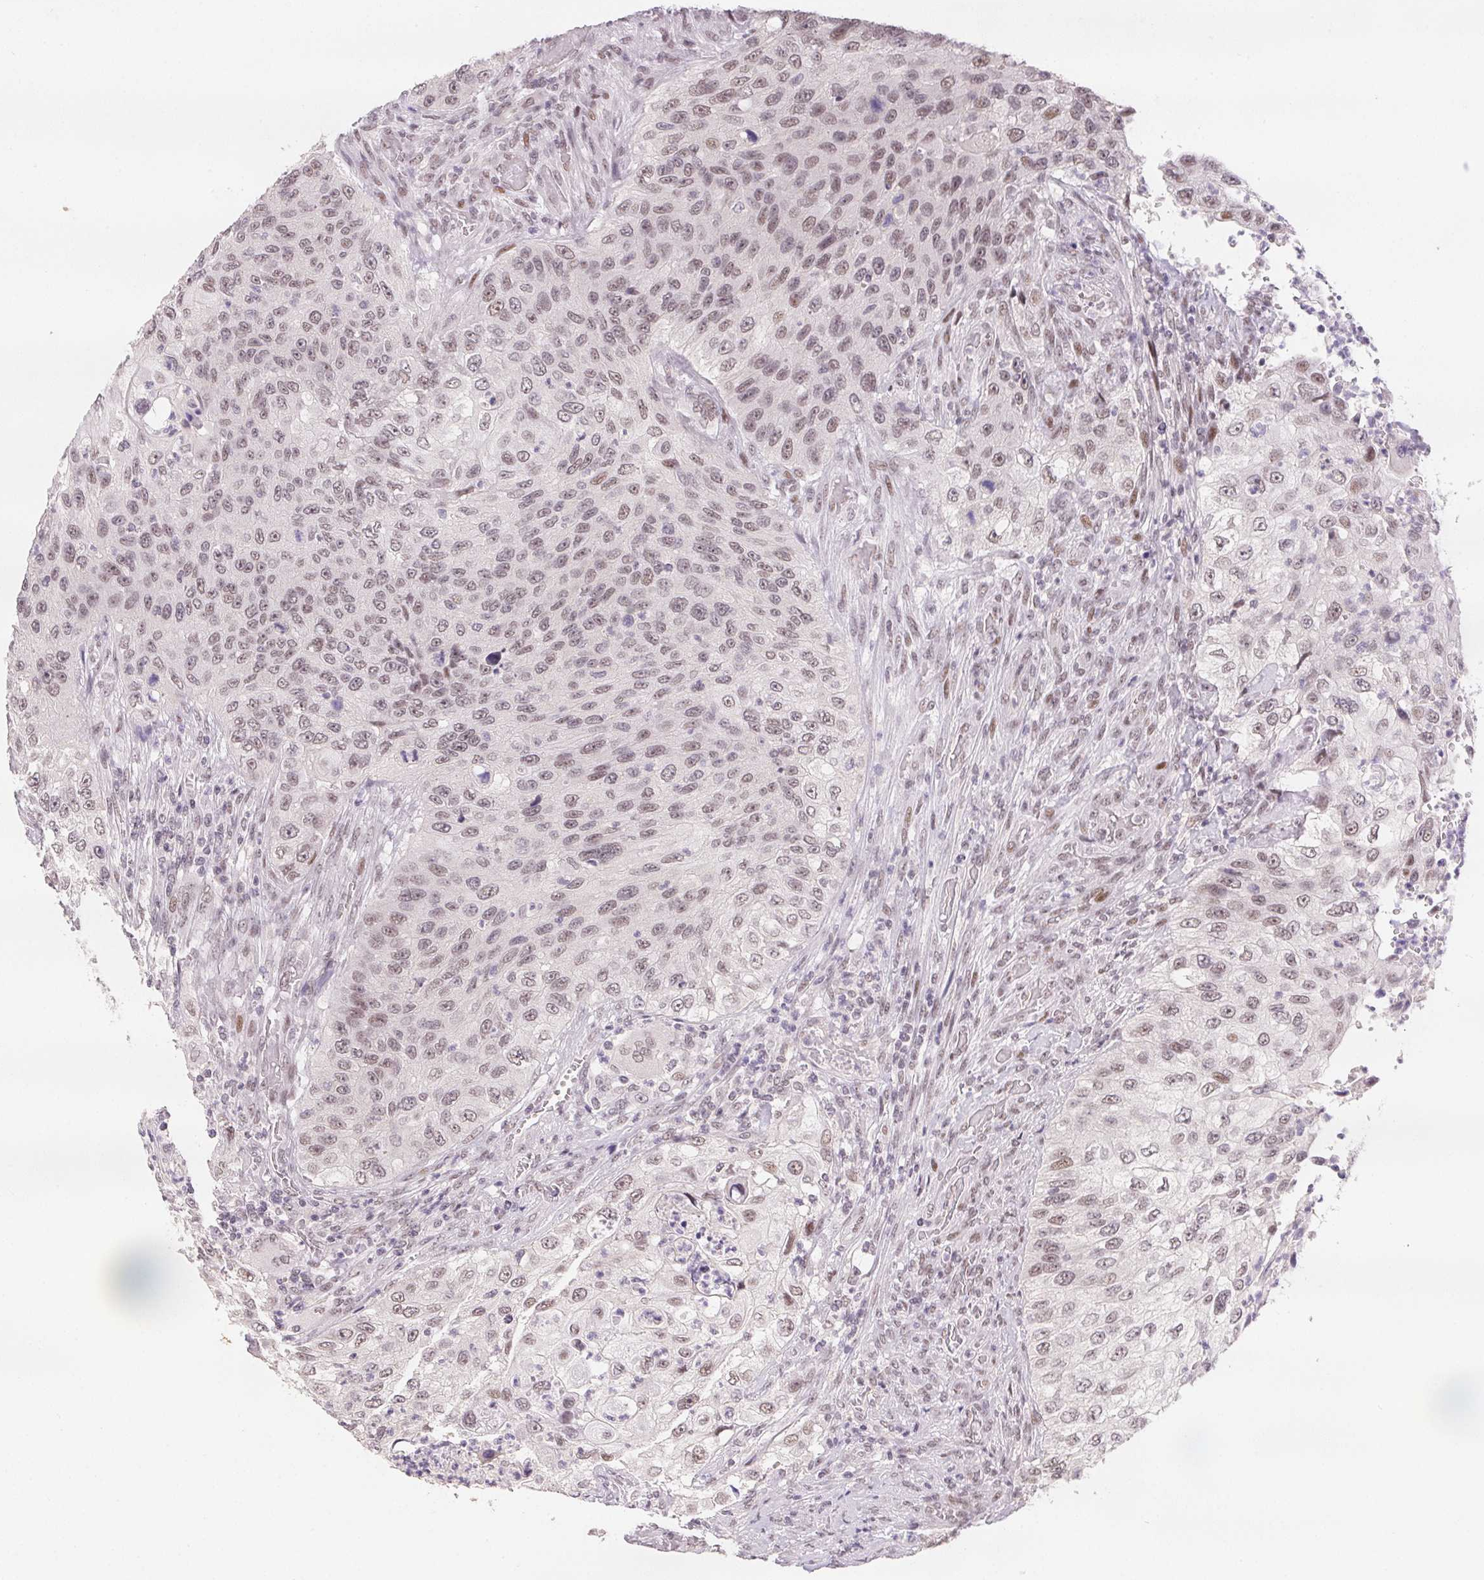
{"staining": {"intensity": "weak", "quantity": "25%-75%", "location": "nuclear"}, "tissue": "urothelial cancer", "cell_type": "Tumor cells", "image_type": "cancer", "snomed": [{"axis": "morphology", "description": "Urothelial carcinoma, High grade"}, {"axis": "topography", "description": "Urinary bladder"}], "caption": "A photomicrograph of human urothelial cancer stained for a protein reveals weak nuclear brown staining in tumor cells. (DAB (3,3'-diaminobenzidine) IHC with brightfield microscopy, high magnification).", "gene": "KDM4D", "patient": {"sex": "female", "age": 60}}